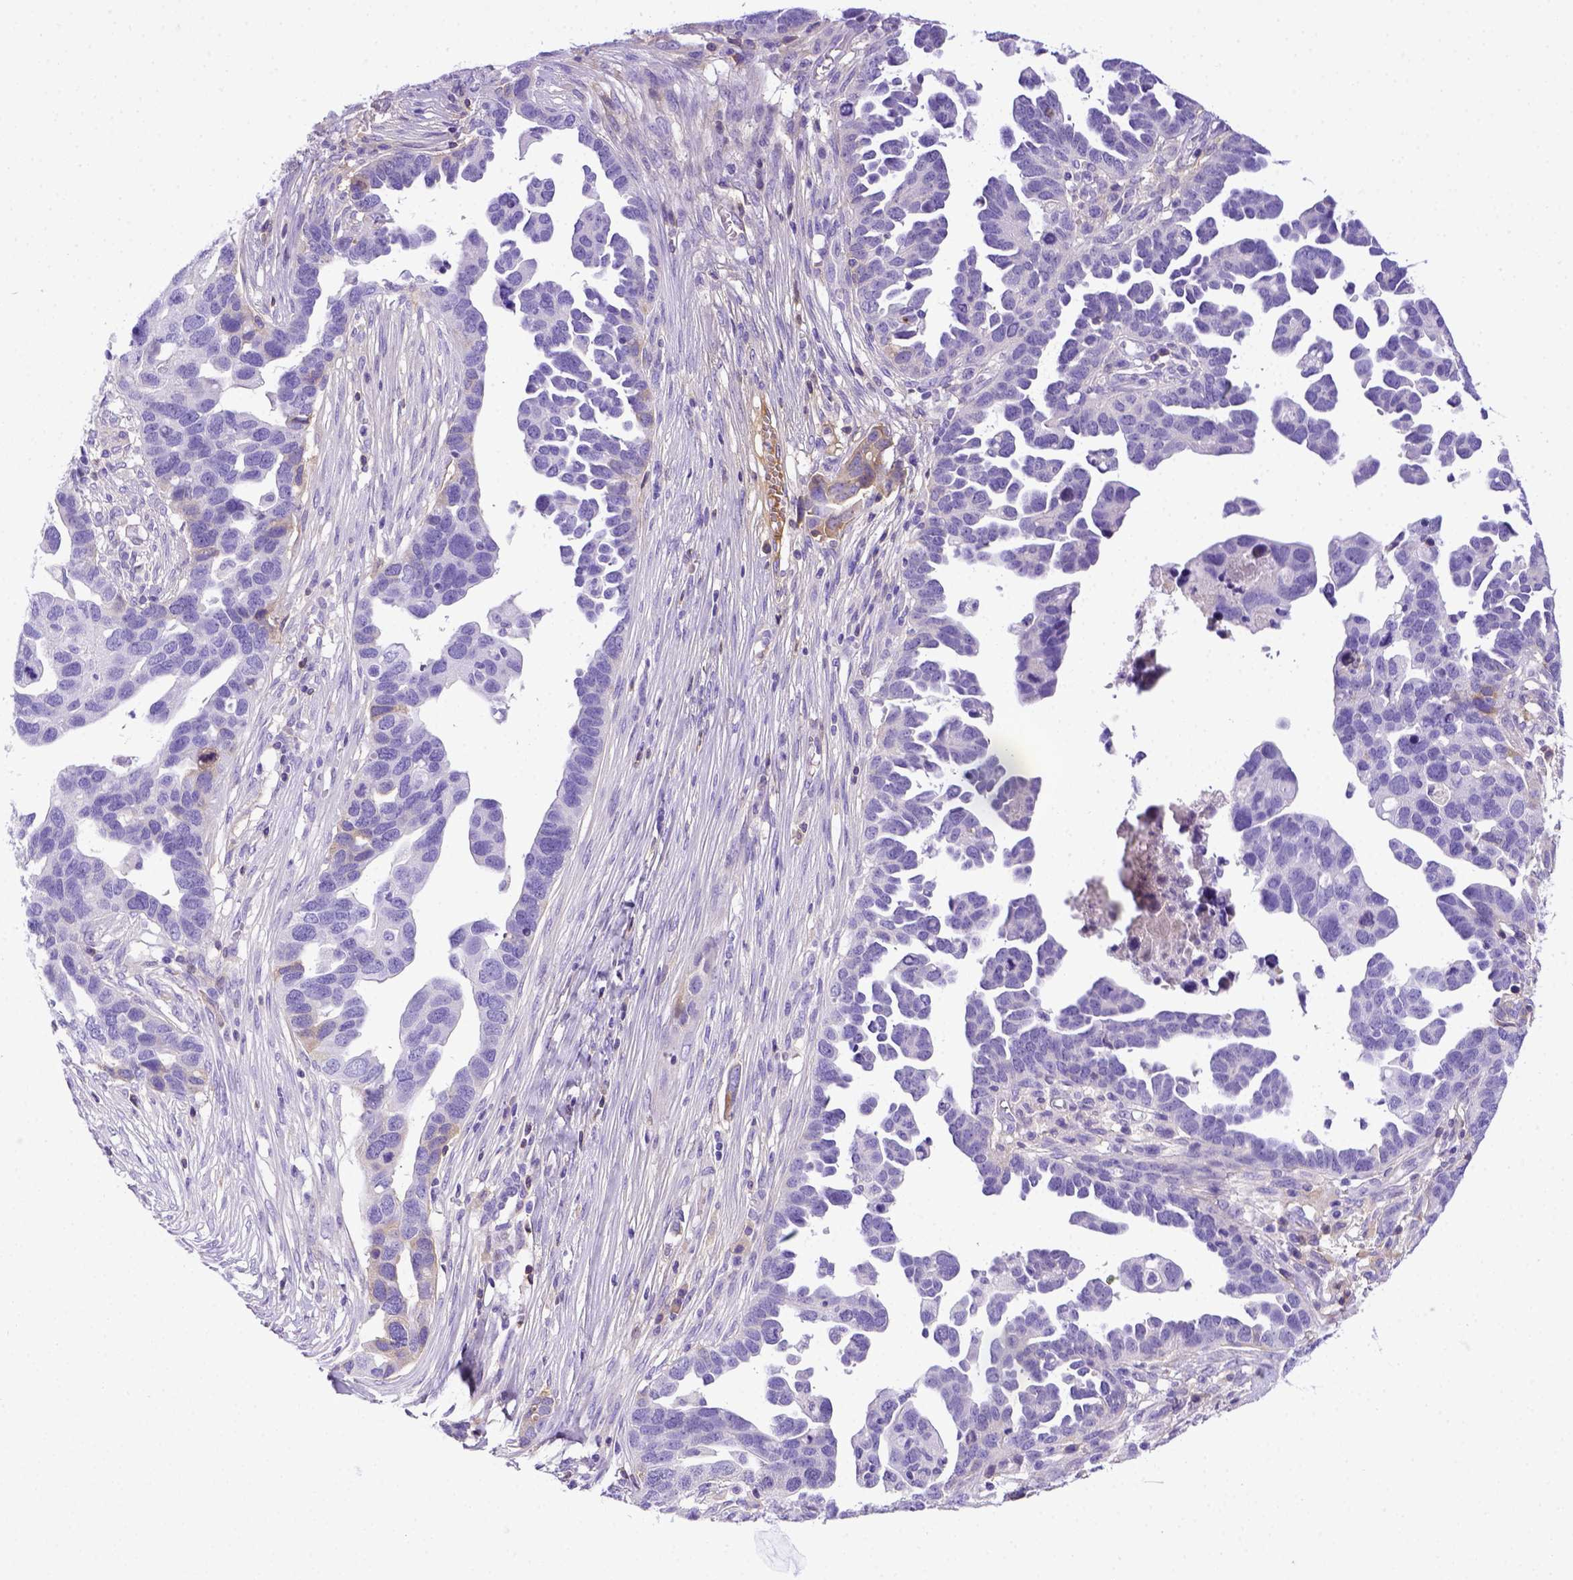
{"staining": {"intensity": "weak", "quantity": "<25%", "location": "cytoplasmic/membranous"}, "tissue": "ovarian cancer", "cell_type": "Tumor cells", "image_type": "cancer", "snomed": [{"axis": "morphology", "description": "Cystadenocarcinoma, serous, NOS"}, {"axis": "topography", "description": "Ovary"}], "caption": "There is no significant staining in tumor cells of ovarian serous cystadenocarcinoma.", "gene": "ITIH4", "patient": {"sex": "female", "age": 54}}